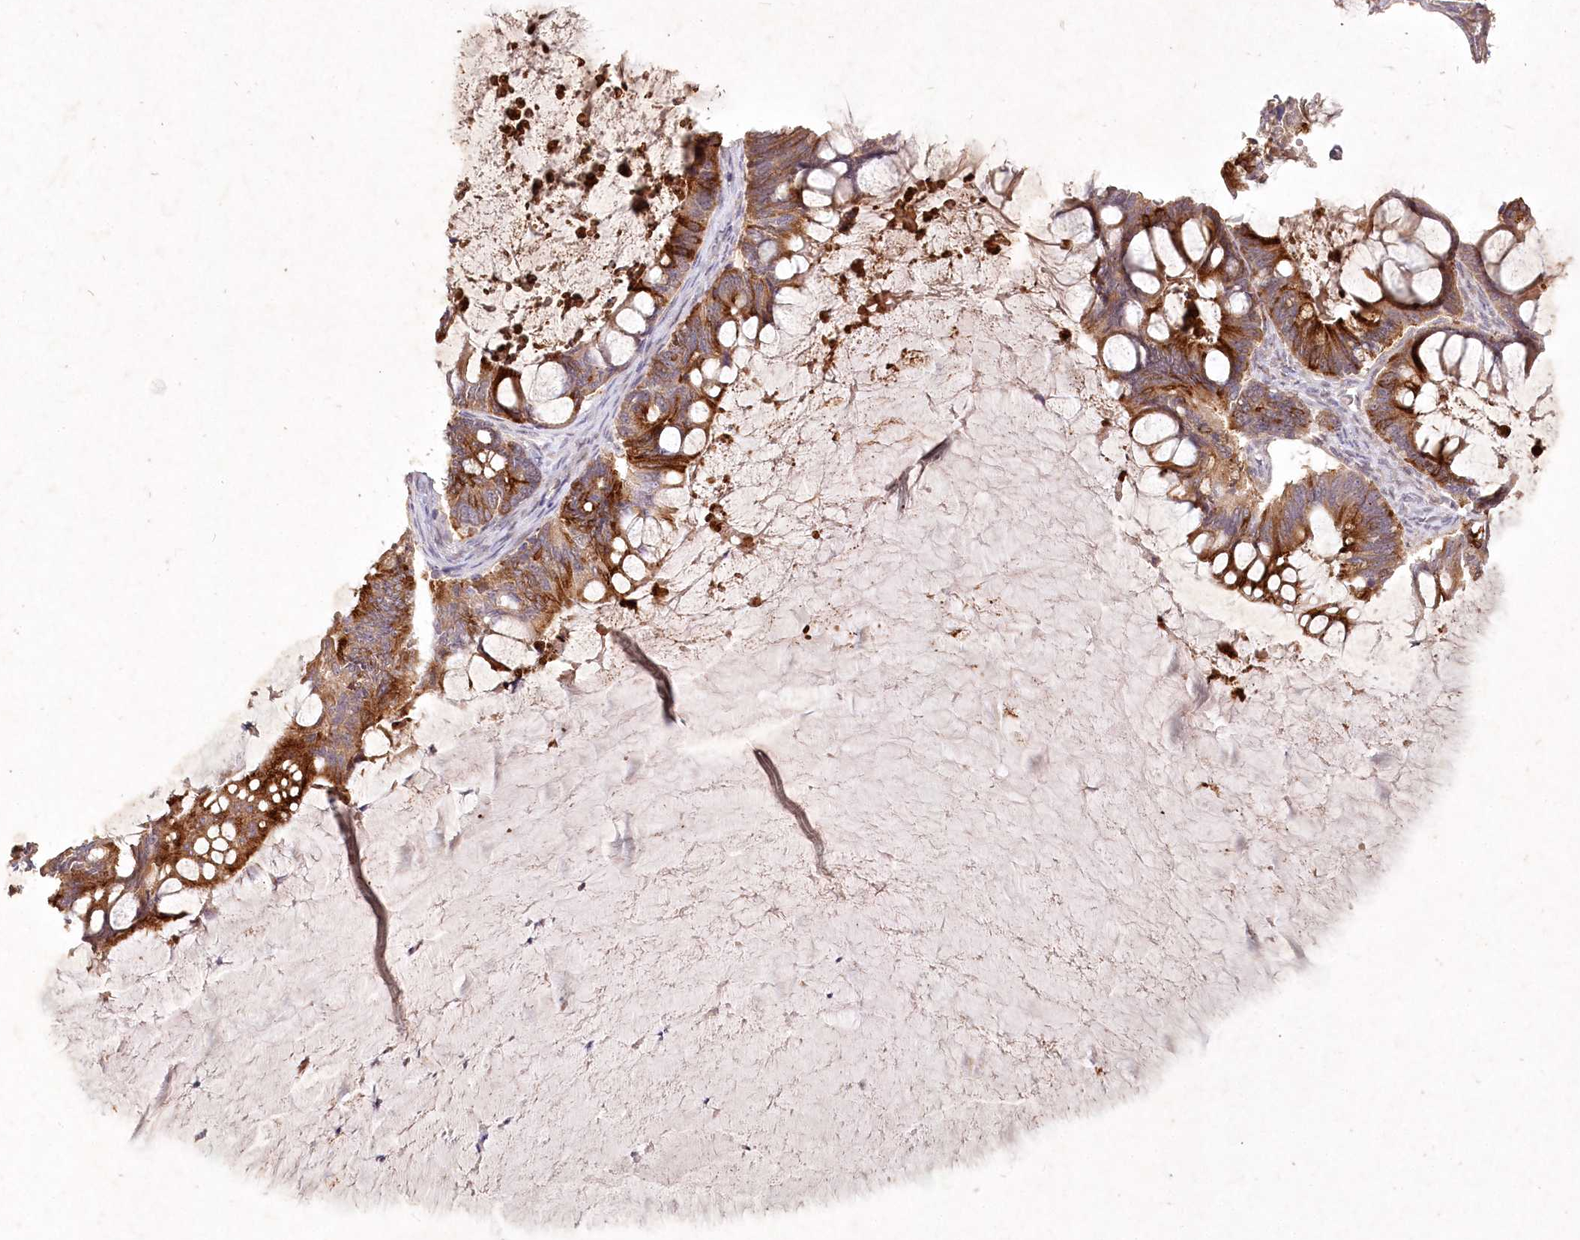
{"staining": {"intensity": "strong", "quantity": ">75%", "location": "cytoplasmic/membranous"}, "tissue": "ovarian cancer", "cell_type": "Tumor cells", "image_type": "cancer", "snomed": [{"axis": "morphology", "description": "Cystadenocarcinoma, mucinous, NOS"}, {"axis": "topography", "description": "Ovary"}], "caption": "Strong cytoplasmic/membranous positivity for a protein is seen in about >75% of tumor cells of ovarian mucinous cystadenocarcinoma using IHC.", "gene": "IRAK1BP1", "patient": {"sex": "female", "age": 61}}